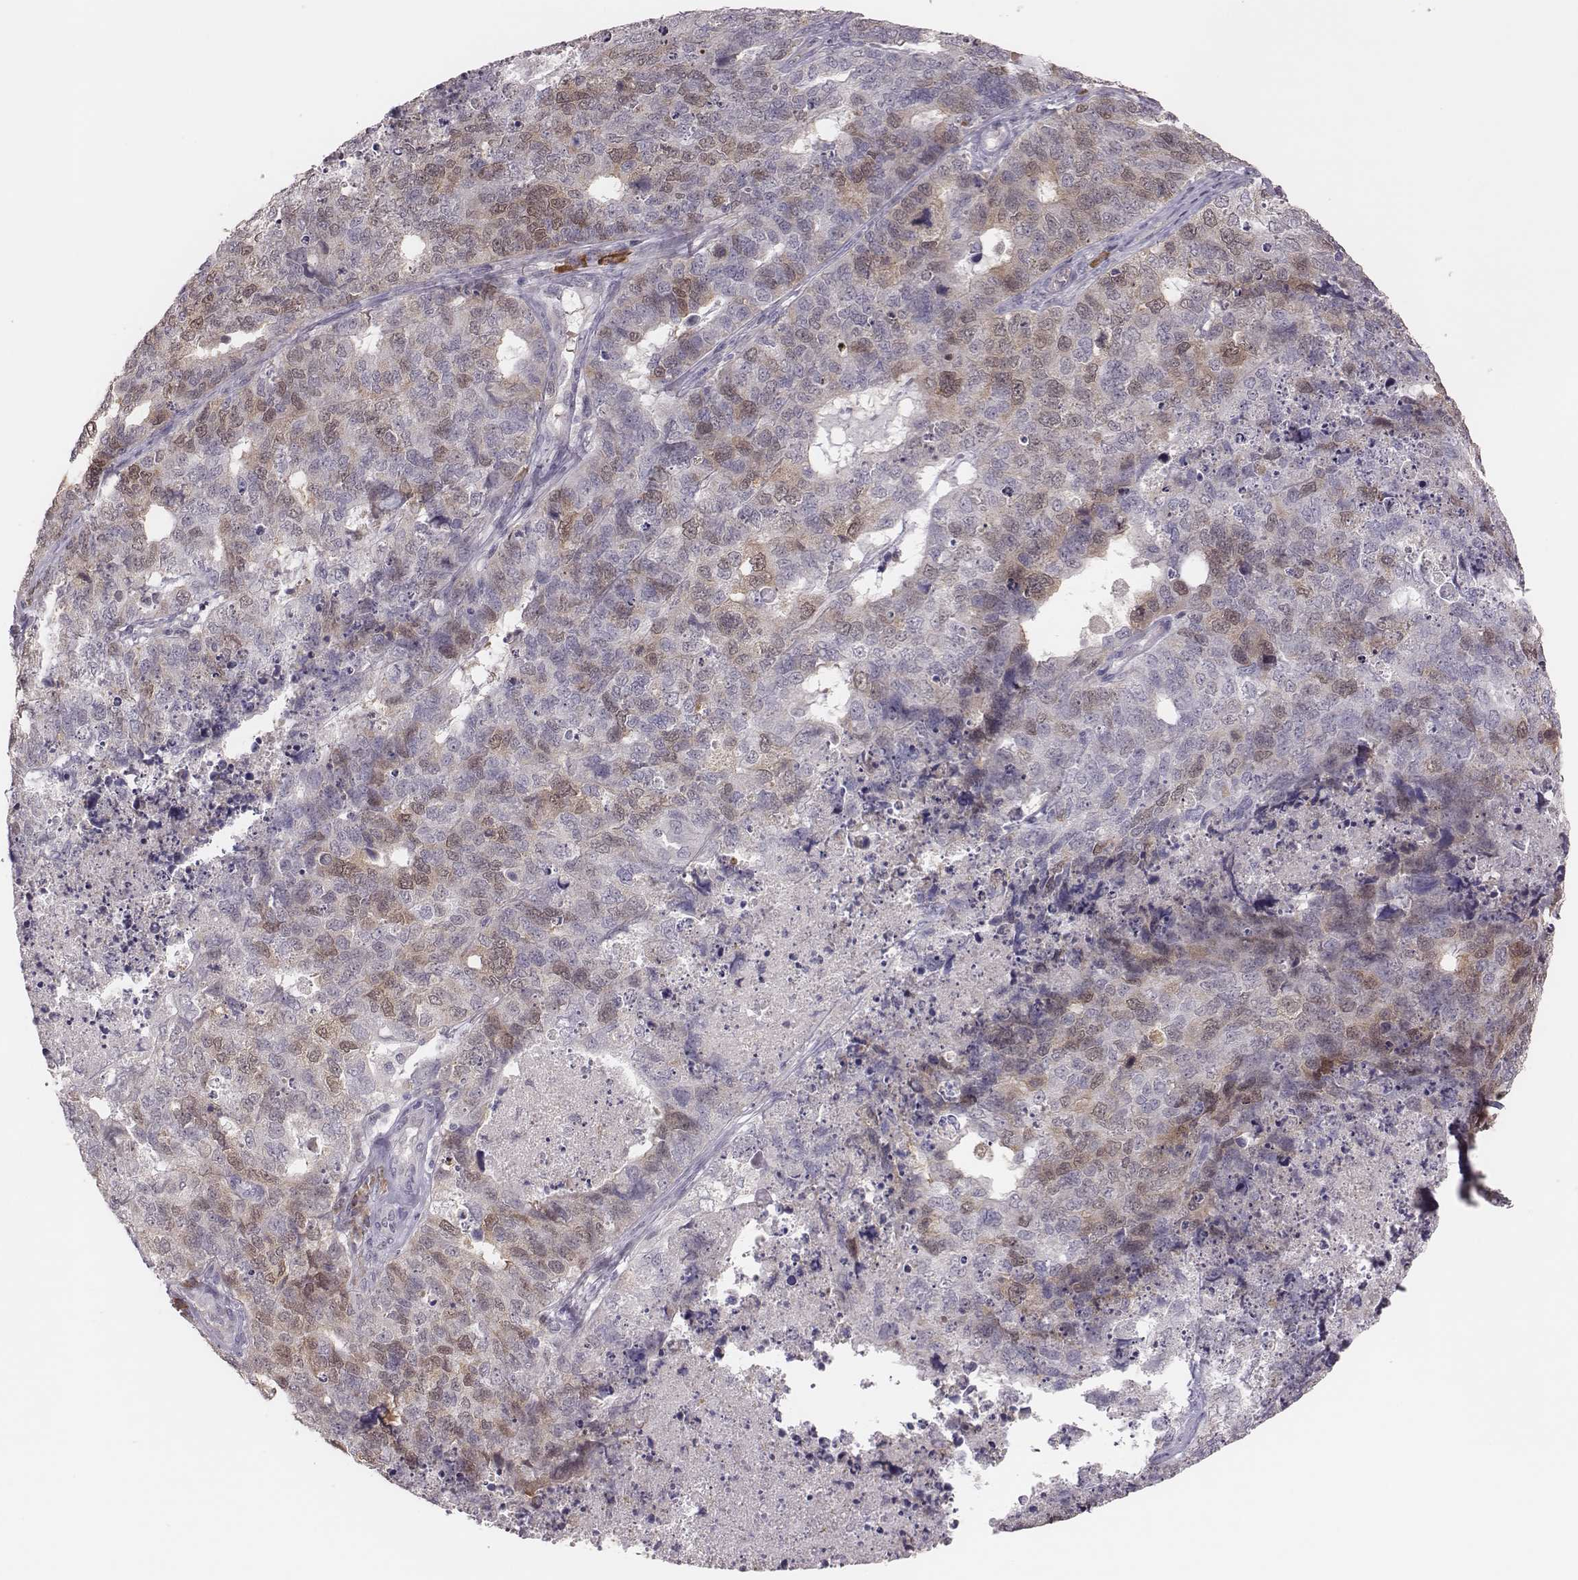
{"staining": {"intensity": "moderate", "quantity": "<25%", "location": "cytoplasmic/membranous,nuclear"}, "tissue": "cervical cancer", "cell_type": "Tumor cells", "image_type": "cancer", "snomed": [{"axis": "morphology", "description": "Squamous cell carcinoma, NOS"}, {"axis": "topography", "description": "Cervix"}], "caption": "Human cervical cancer (squamous cell carcinoma) stained with a protein marker demonstrates moderate staining in tumor cells.", "gene": "PBK", "patient": {"sex": "female", "age": 63}}